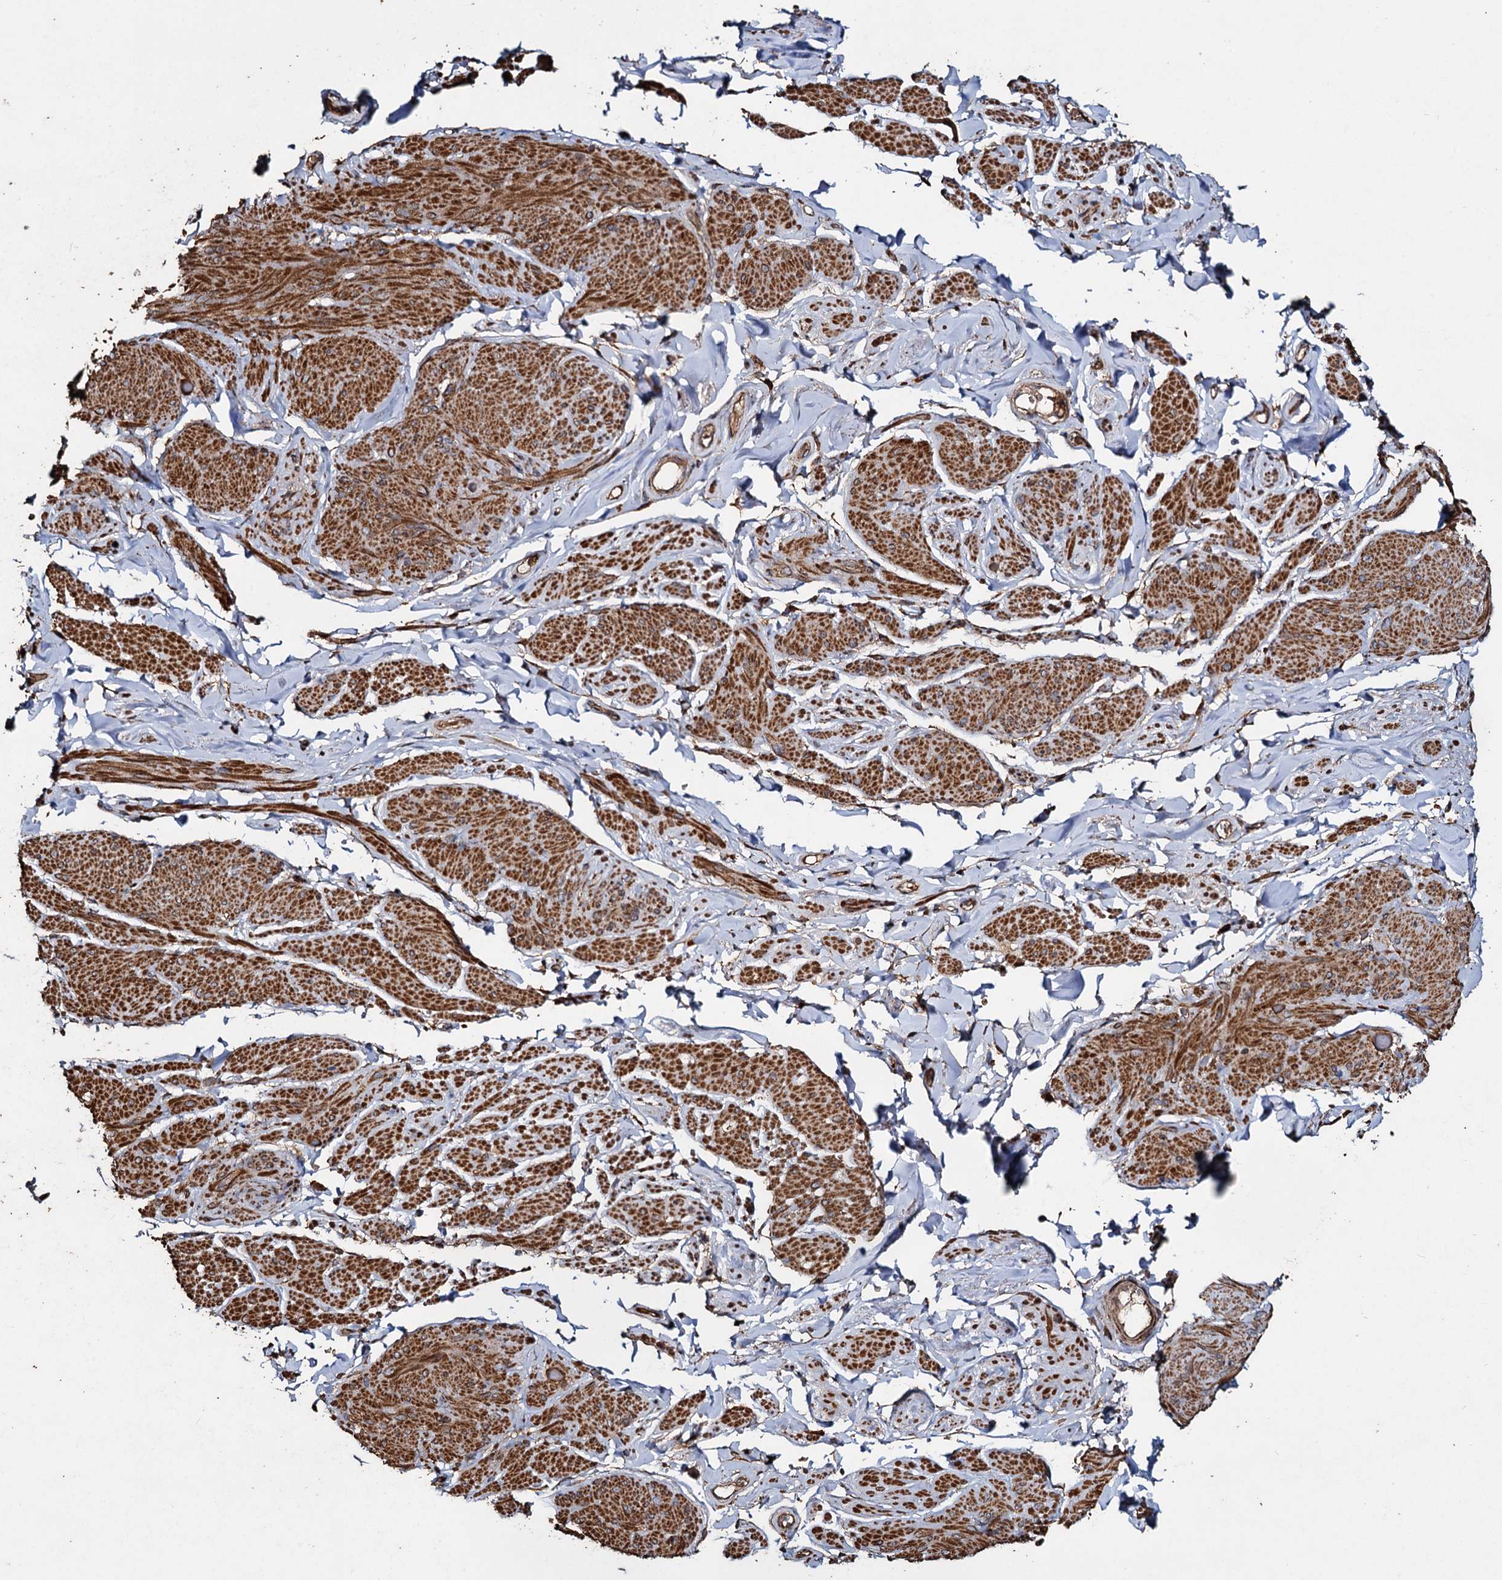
{"staining": {"intensity": "moderate", "quantity": "25%-75%", "location": "cytoplasmic/membranous"}, "tissue": "smooth muscle", "cell_type": "Smooth muscle cells", "image_type": "normal", "snomed": [{"axis": "morphology", "description": "Normal tissue, NOS"}, {"axis": "topography", "description": "Smooth muscle"}, {"axis": "topography", "description": "Peripheral nerve tissue"}], "caption": "Human smooth muscle stained for a protein (brown) shows moderate cytoplasmic/membranous positive expression in about 25%-75% of smooth muscle cells.", "gene": "NOTCH2NLA", "patient": {"sex": "male", "age": 69}}